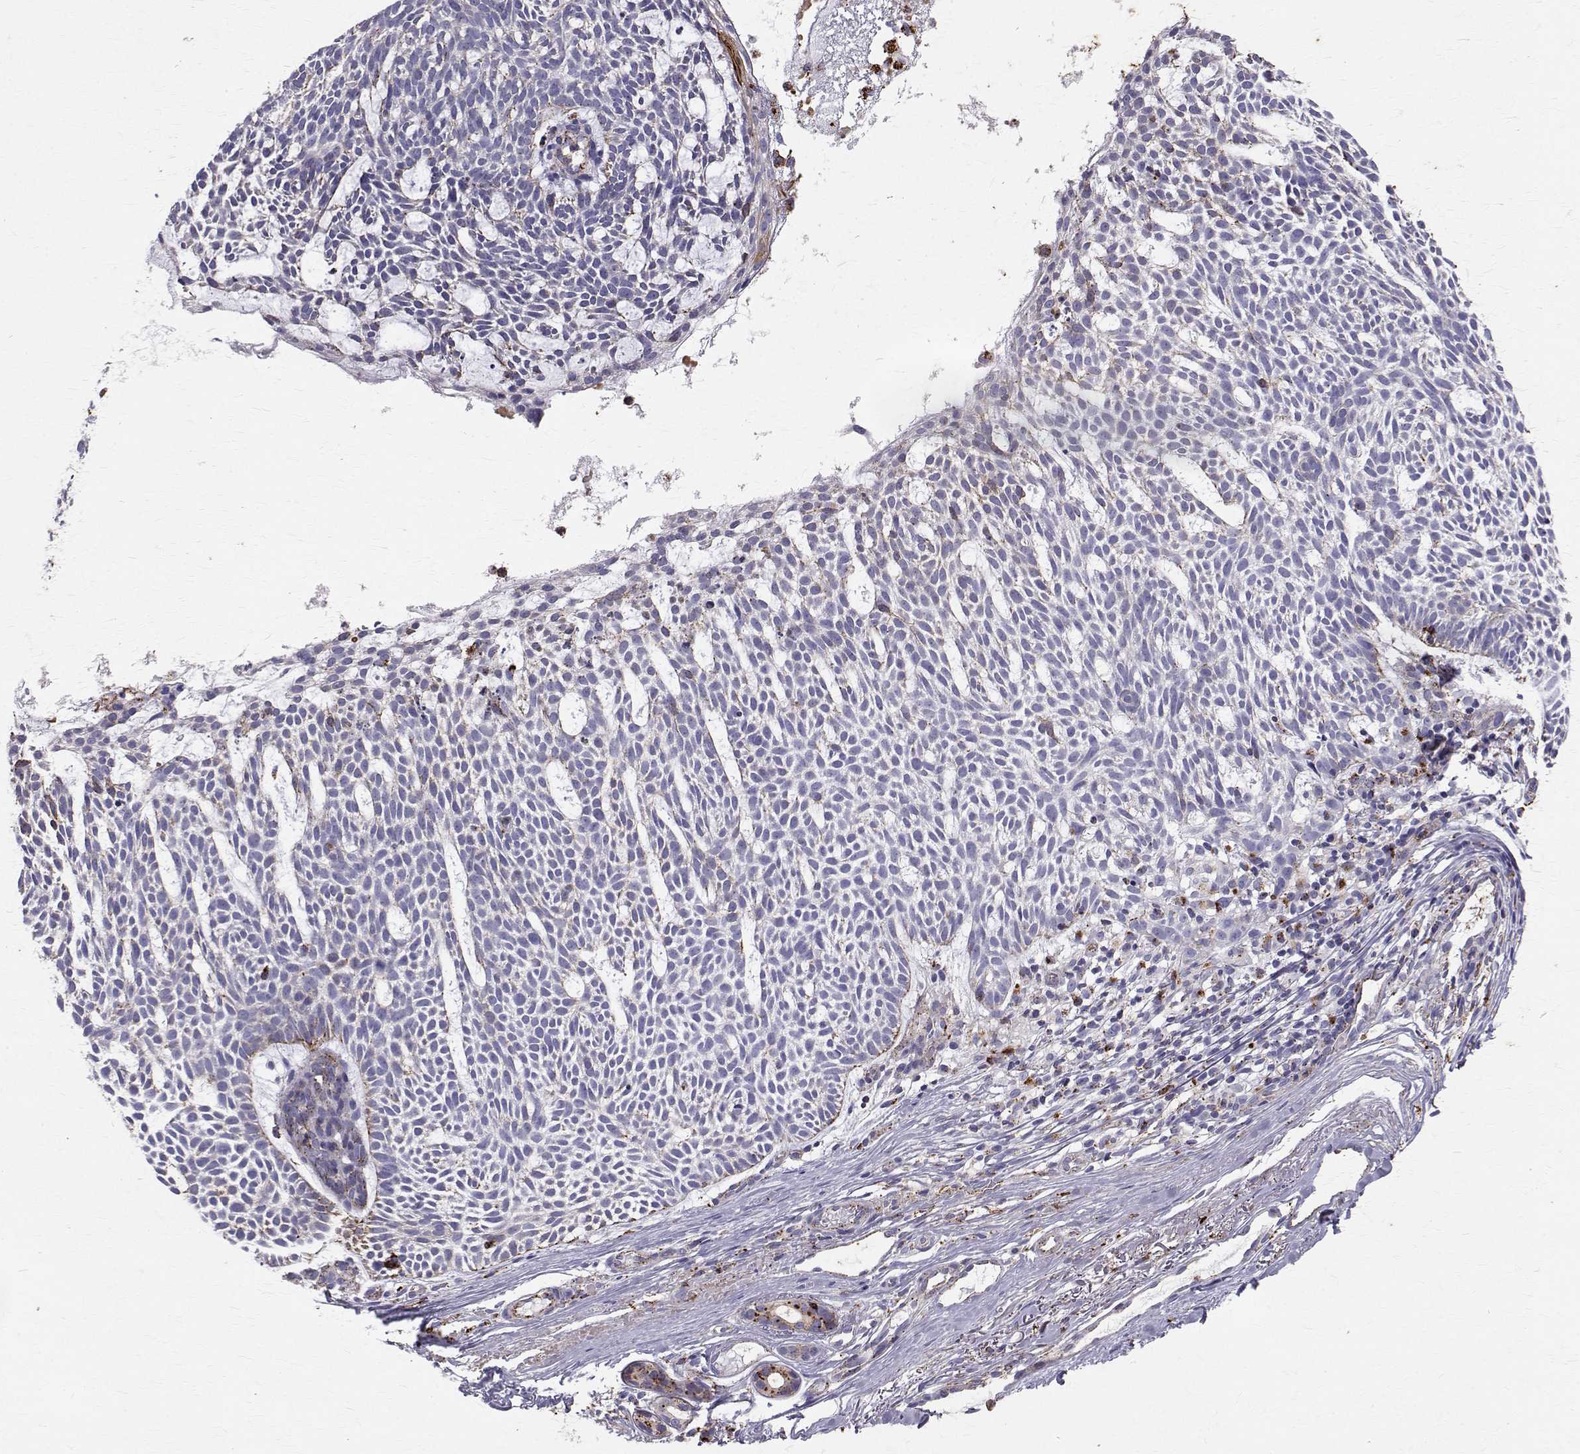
{"staining": {"intensity": "negative", "quantity": "none", "location": "none"}, "tissue": "skin cancer", "cell_type": "Tumor cells", "image_type": "cancer", "snomed": [{"axis": "morphology", "description": "Basal cell carcinoma"}, {"axis": "topography", "description": "Skin"}], "caption": "Skin cancer (basal cell carcinoma) was stained to show a protein in brown. There is no significant positivity in tumor cells.", "gene": "TPP1", "patient": {"sex": "male", "age": 83}}